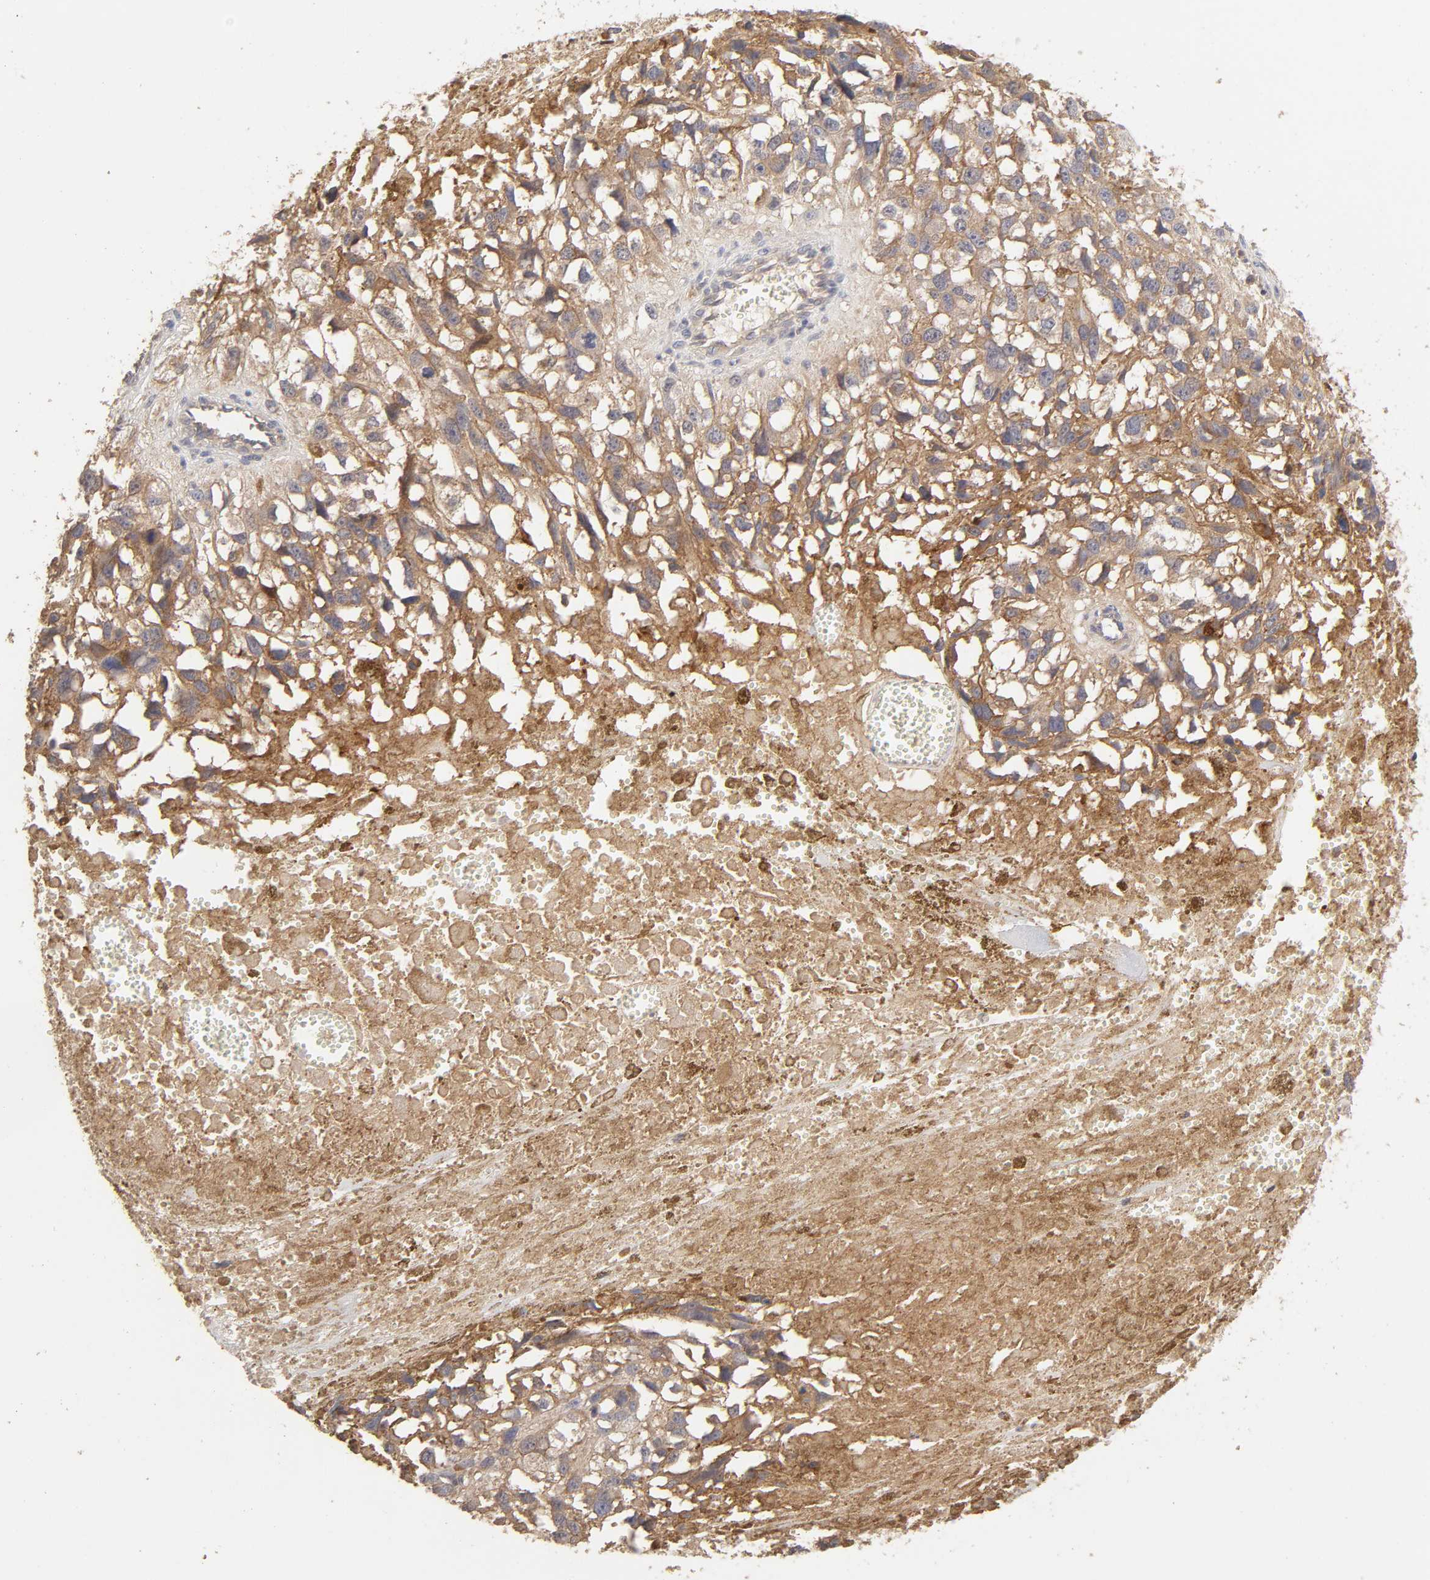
{"staining": {"intensity": "weak", "quantity": ">75%", "location": "cytoplasmic/membranous"}, "tissue": "melanoma", "cell_type": "Tumor cells", "image_type": "cancer", "snomed": [{"axis": "morphology", "description": "Malignant melanoma, Metastatic site"}, {"axis": "topography", "description": "Lymph node"}], "caption": "High-magnification brightfield microscopy of malignant melanoma (metastatic site) stained with DAB (3,3'-diaminobenzidine) (brown) and counterstained with hematoxylin (blue). tumor cells exhibit weak cytoplasmic/membranous staining is appreciated in about>75% of cells.", "gene": "AP1G2", "patient": {"sex": "male", "age": 59}}